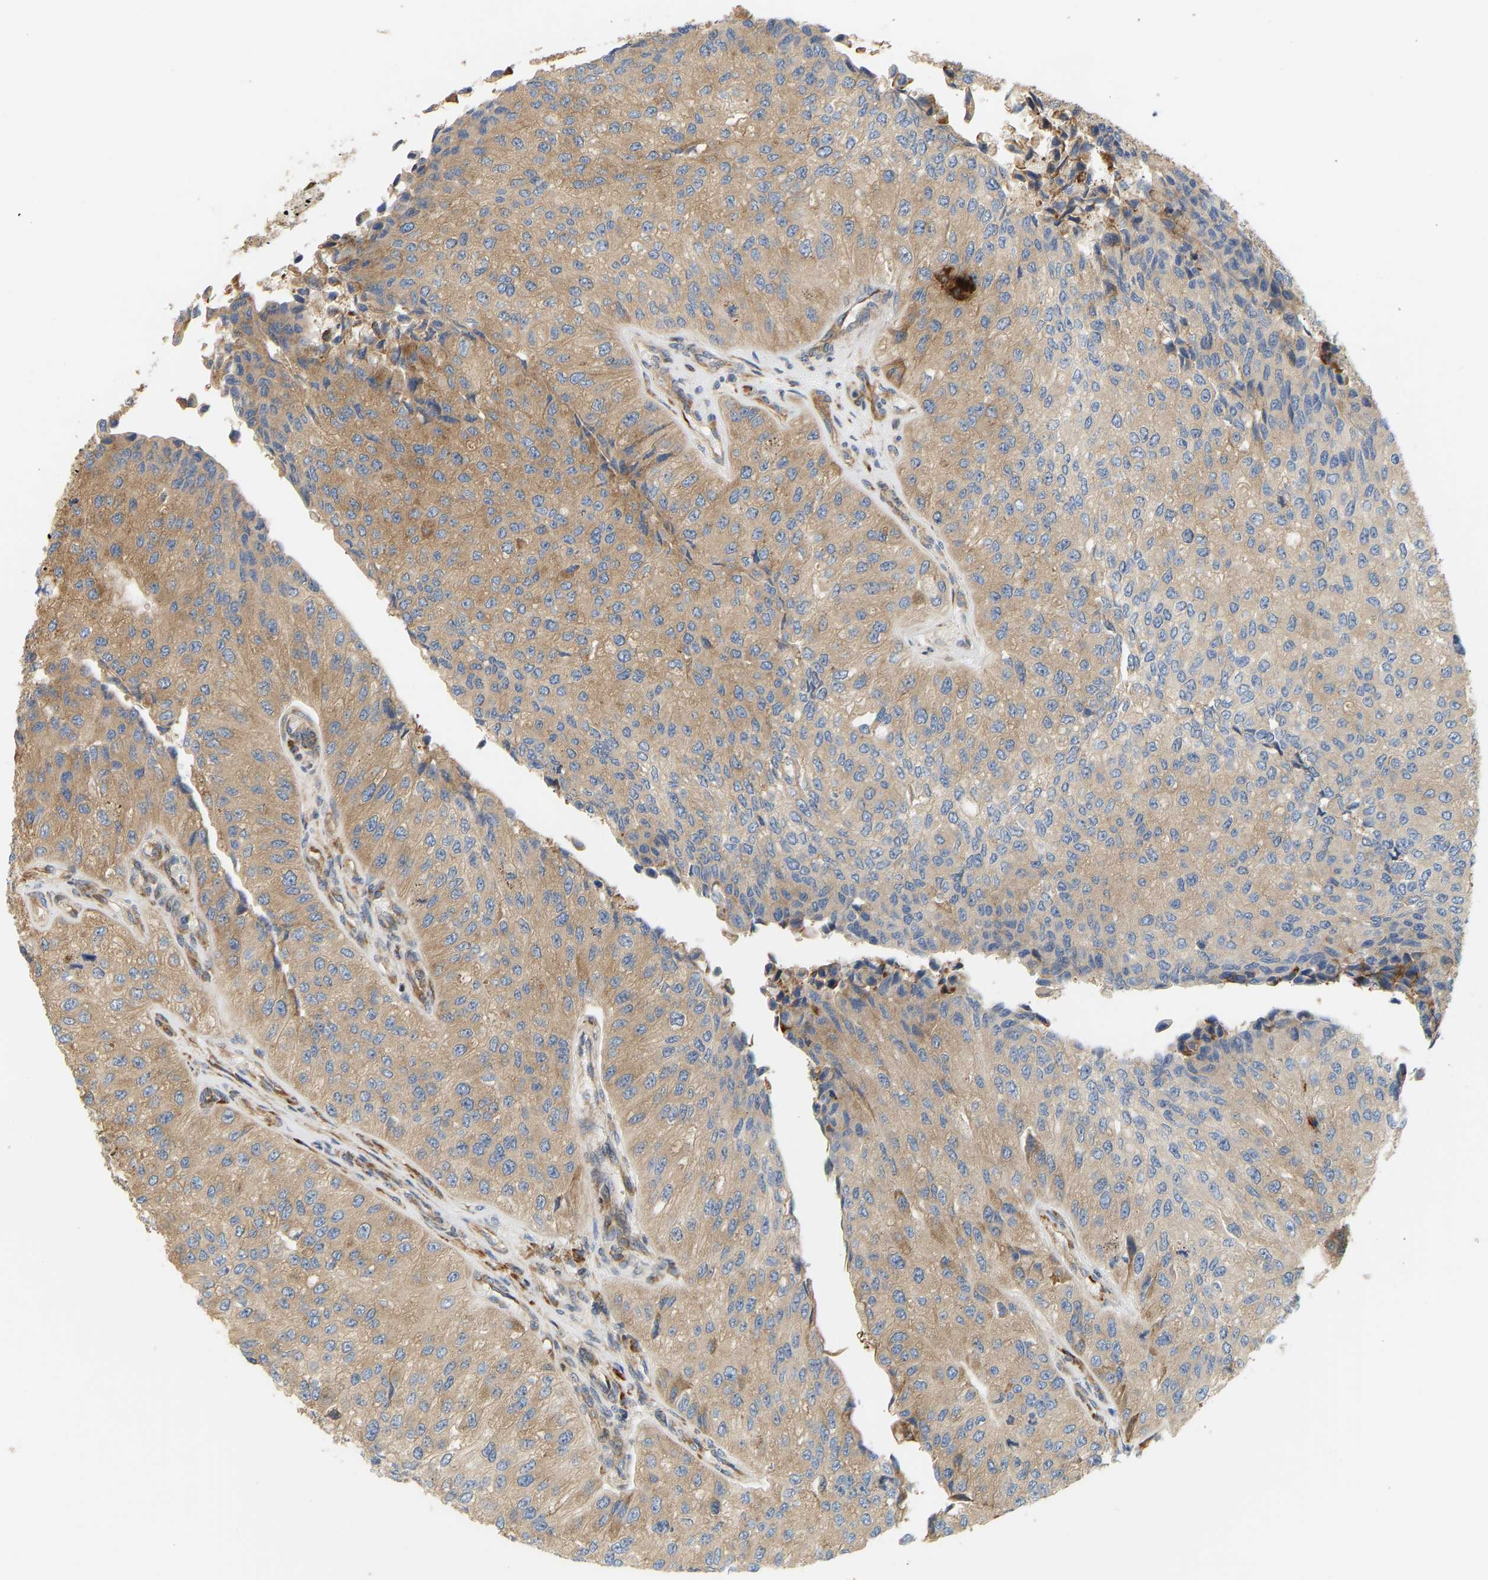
{"staining": {"intensity": "moderate", "quantity": ">75%", "location": "cytoplasmic/membranous"}, "tissue": "urothelial cancer", "cell_type": "Tumor cells", "image_type": "cancer", "snomed": [{"axis": "morphology", "description": "Urothelial carcinoma, High grade"}, {"axis": "topography", "description": "Kidney"}, {"axis": "topography", "description": "Urinary bladder"}], "caption": "The photomicrograph displays staining of high-grade urothelial carcinoma, revealing moderate cytoplasmic/membranous protein expression (brown color) within tumor cells.", "gene": "RPS14", "patient": {"sex": "male", "age": 77}}